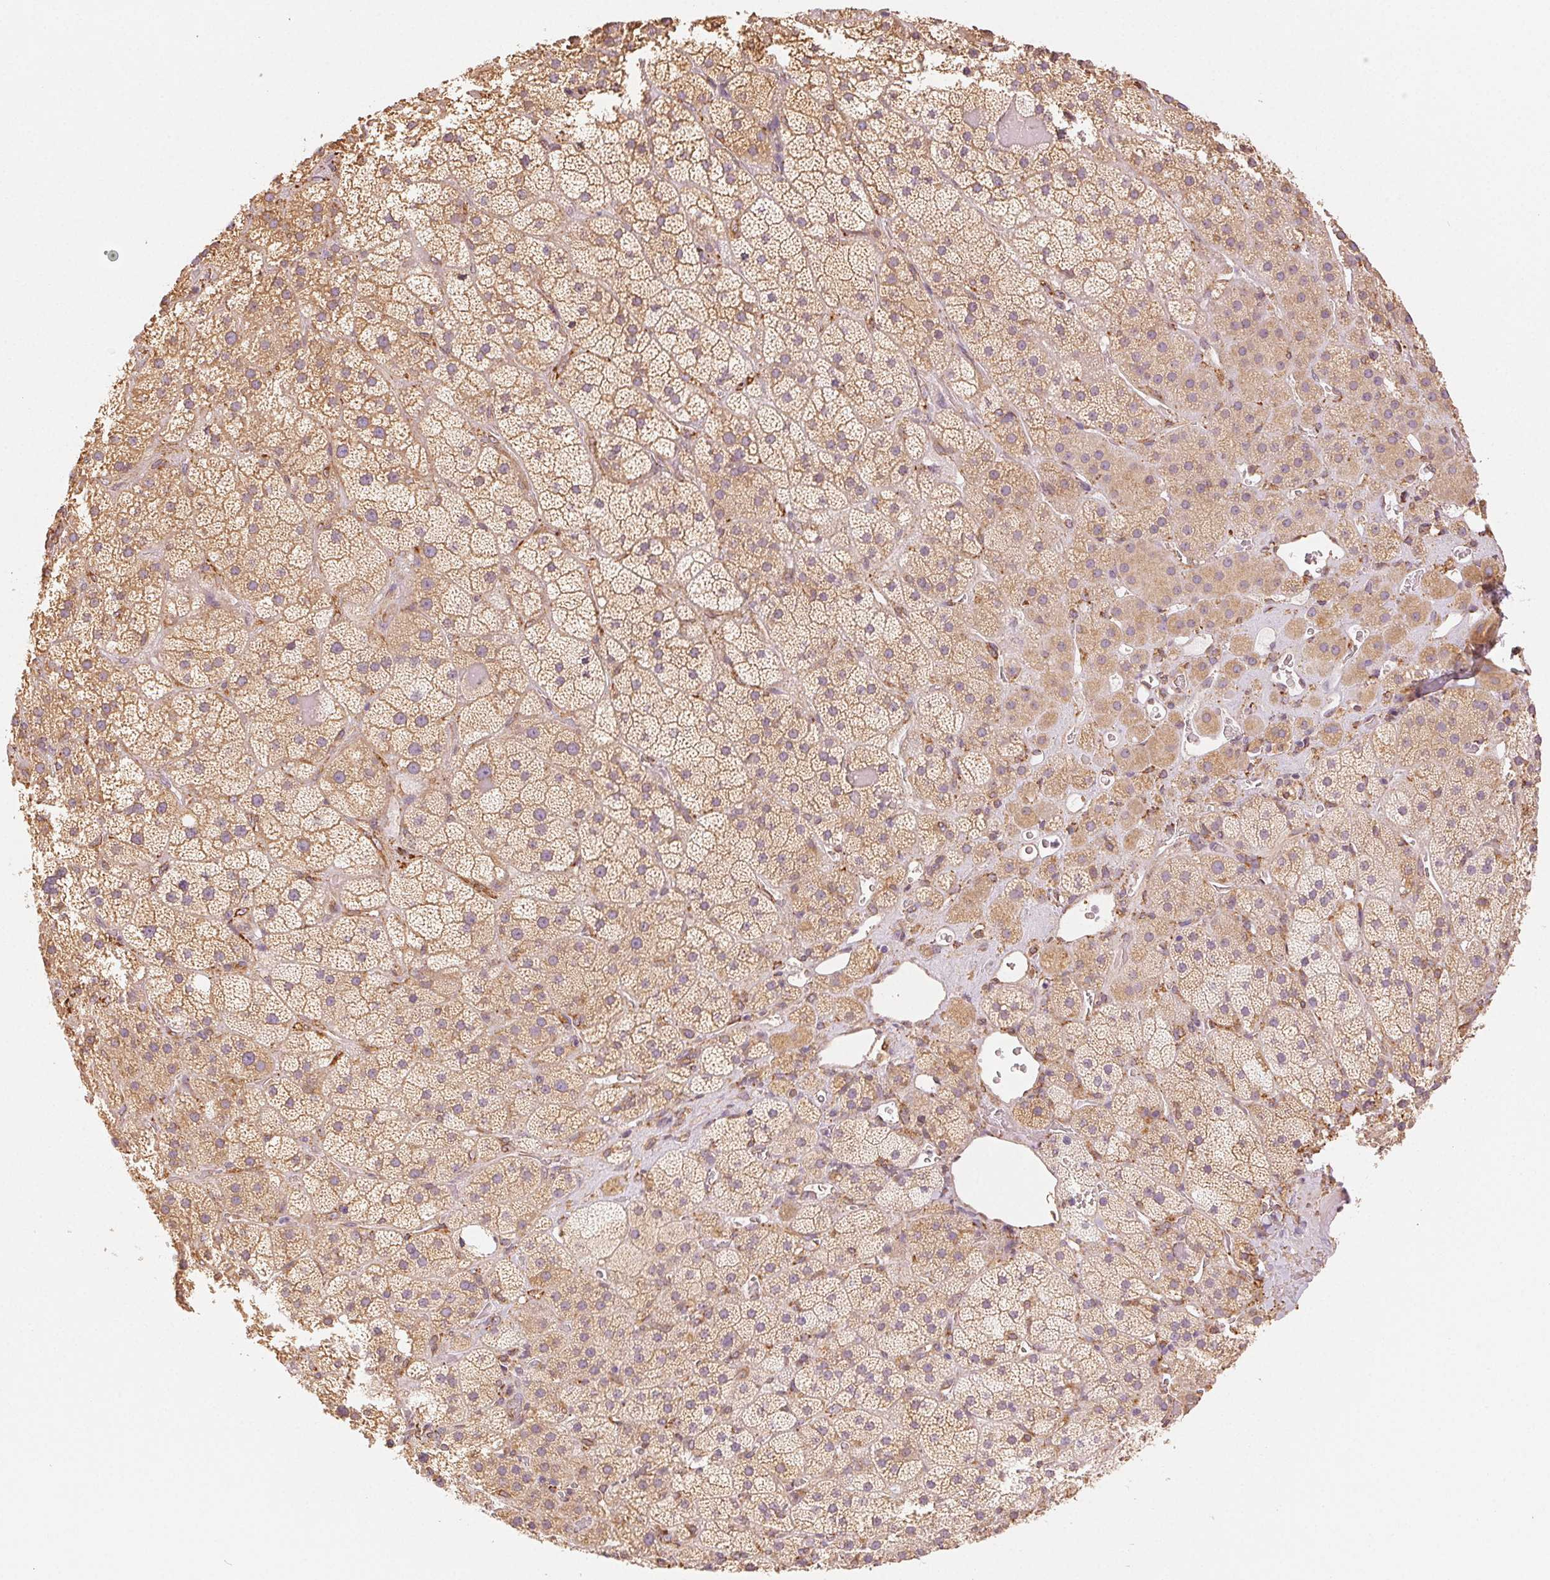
{"staining": {"intensity": "moderate", "quantity": ">75%", "location": "cytoplasmic/membranous"}, "tissue": "adrenal gland", "cell_type": "Glandular cells", "image_type": "normal", "snomed": [{"axis": "morphology", "description": "Normal tissue, NOS"}, {"axis": "topography", "description": "Adrenal gland"}], "caption": "A brown stain highlights moderate cytoplasmic/membranous staining of a protein in glandular cells of benign adrenal gland. (DAB (3,3'-diaminobenzidine) IHC, brown staining for protein, blue staining for nuclei).", "gene": "RCN3", "patient": {"sex": "male", "age": 57}}